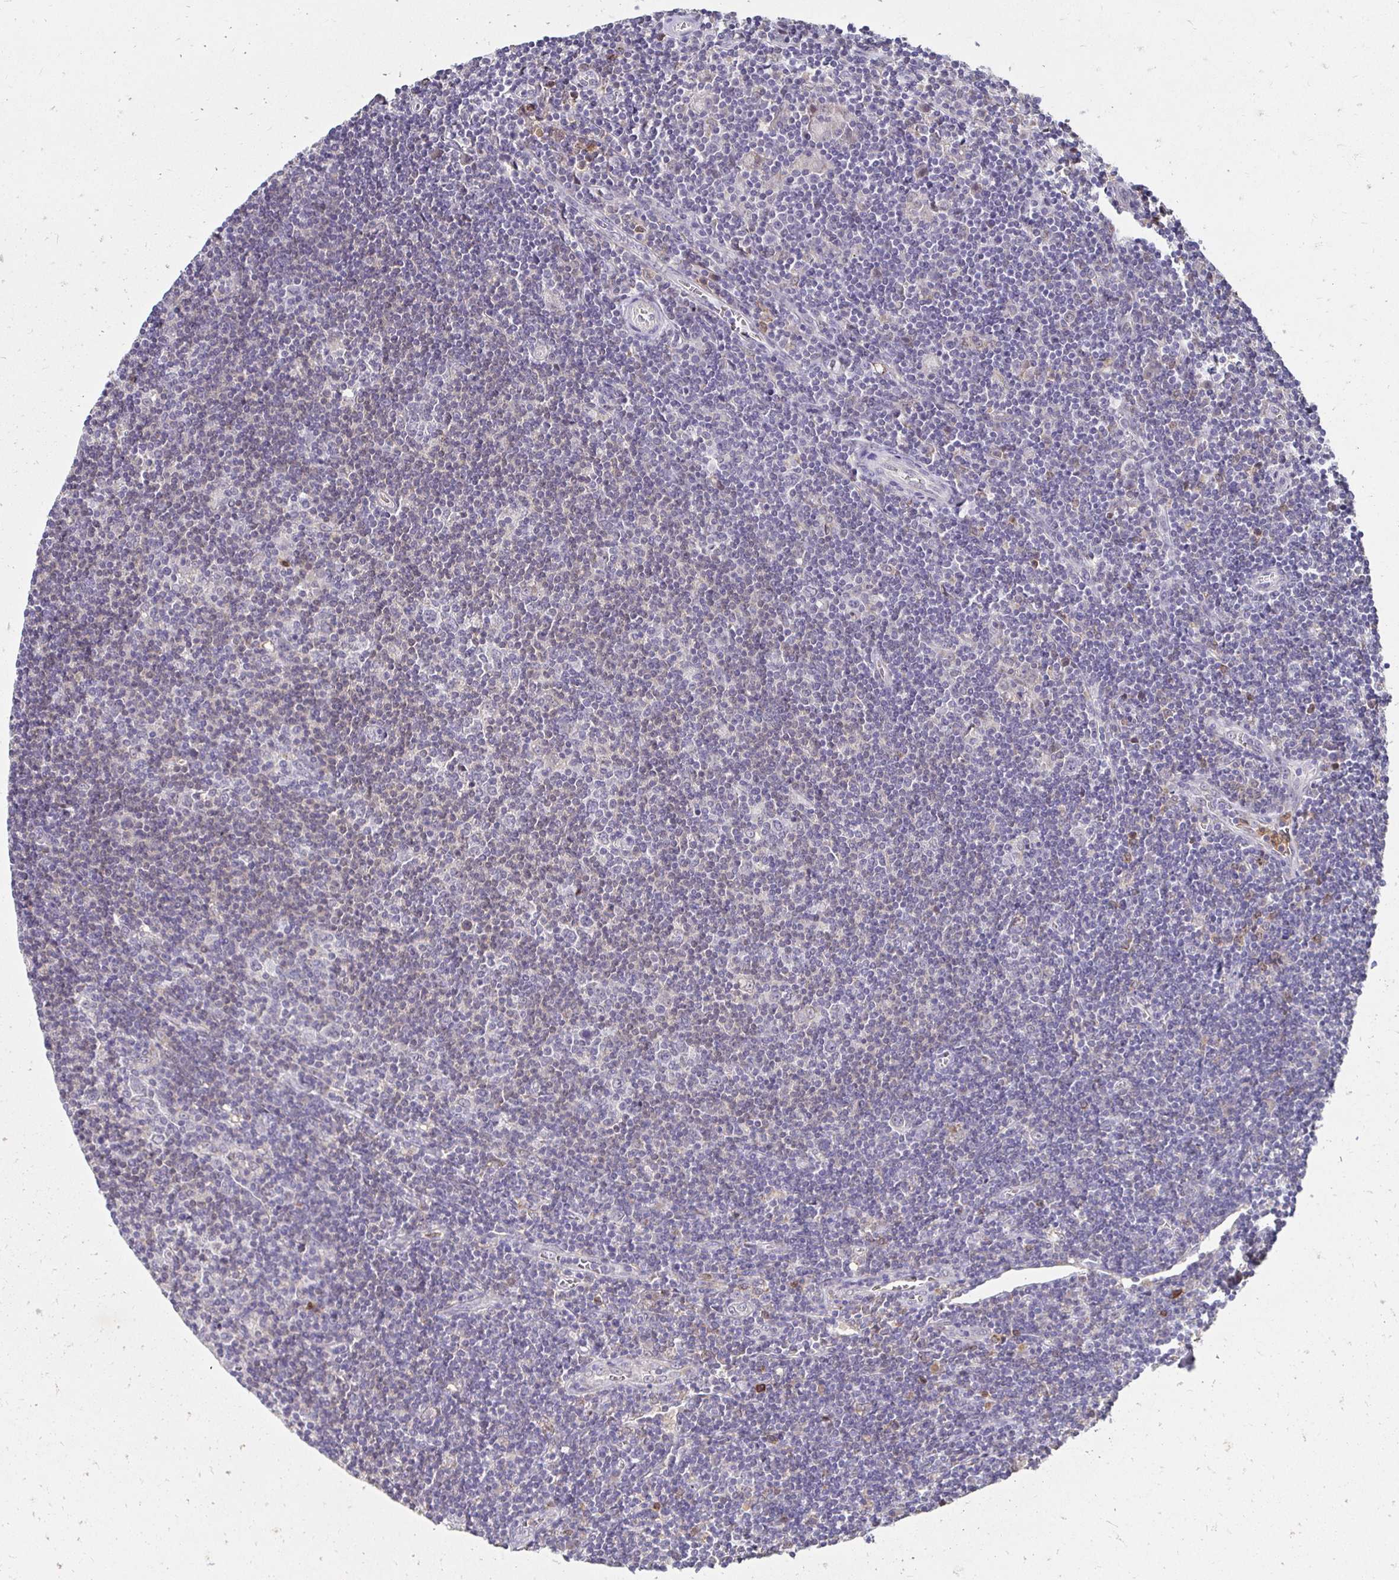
{"staining": {"intensity": "negative", "quantity": "none", "location": "none"}, "tissue": "lymphoma", "cell_type": "Tumor cells", "image_type": "cancer", "snomed": [{"axis": "morphology", "description": "Hodgkin's disease, NOS"}, {"axis": "topography", "description": "Lymph node"}], "caption": "Immunohistochemistry histopathology image of Hodgkin's disease stained for a protein (brown), which reveals no expression in tumor cells.", "gene": "GK2", "patient": {"sex": "male", "age": 40}}